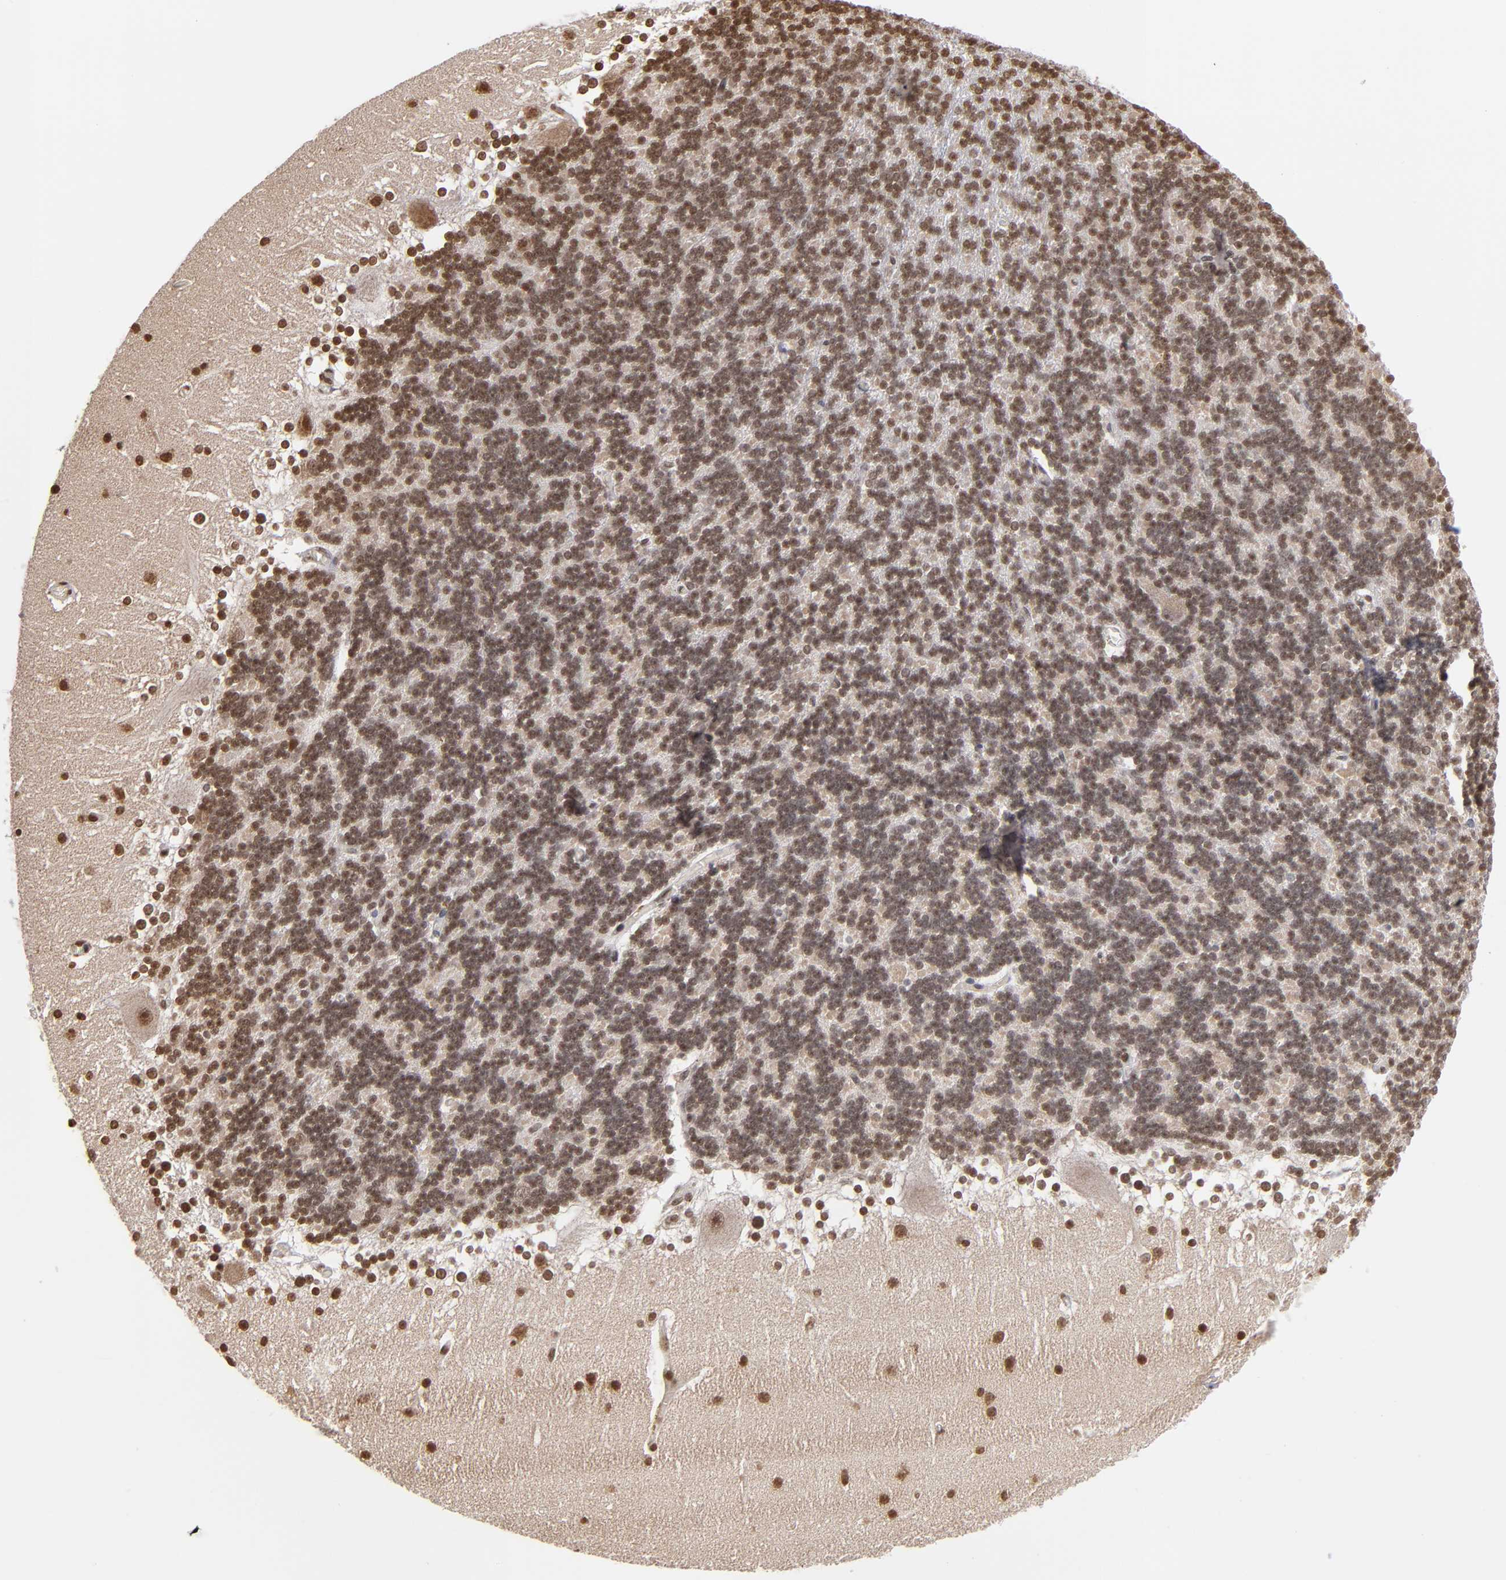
{"staining": {"intensity": "moderate", "quantity": ">75%", "location": "nuclear"}, "tissue": "cerebellum", "cell_type": "Cells in granular layer", "image_type": "normal", "snomed": [{"axis": "morphology", "description": "Normal tissue, NOS"}, {"axis": "topography", "description": "Cerebellum"}], "caption": "This photomicrograph reveals benign cerebellum stained with immunohistochemistry to label a protein in brown. The nuclear of cells in granular layer show moderate positivity for the protein. Nuclei are counter-stained blue.", "gene": "ABL2", "patient": {"sex": "female", "age": 19}}